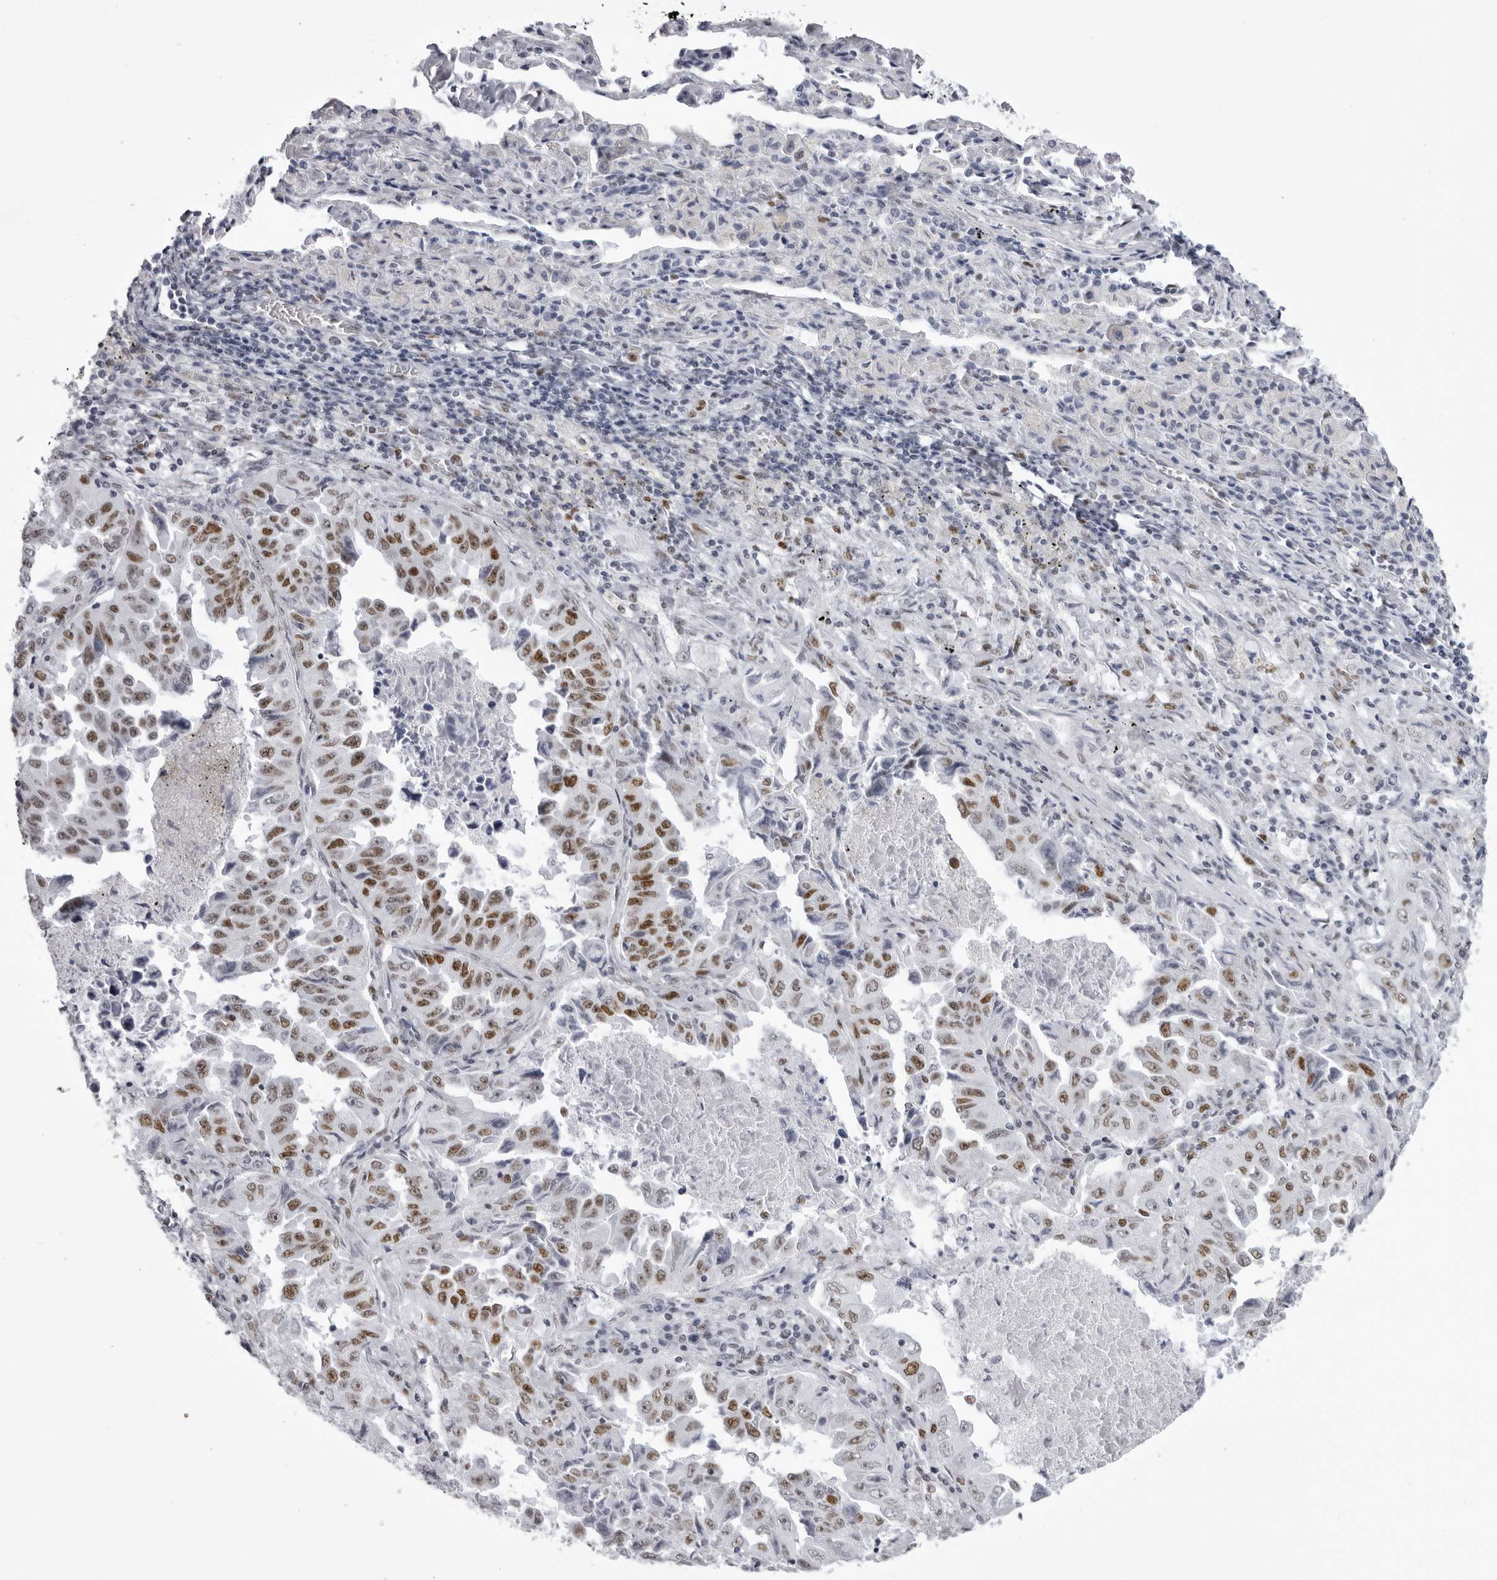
{"staining": {"intensity": "moderate", "quantity": ">75%", "location": "nuclear"}, "tissue": "lung cancer", "cell_type": "Tumor cells", "image_type": "cancer", "snomed": [{"axis": "morphology", "description": "Adenocarcinoma, NOS"}, {"axis": "topography", "description": "Lung"}], "caption": "High-magnification brightfield microscopy of lung cancer stained with DAB (3,3'-diaminobenzidine) (brown) and counterstained with hematoxylin (blue). tumor cells exhibit moderate nuclear positivity is seen in approximately>75% of cells.", "gene": "IRF2BP2", "patient": {"sex": "female", "age": 51}}